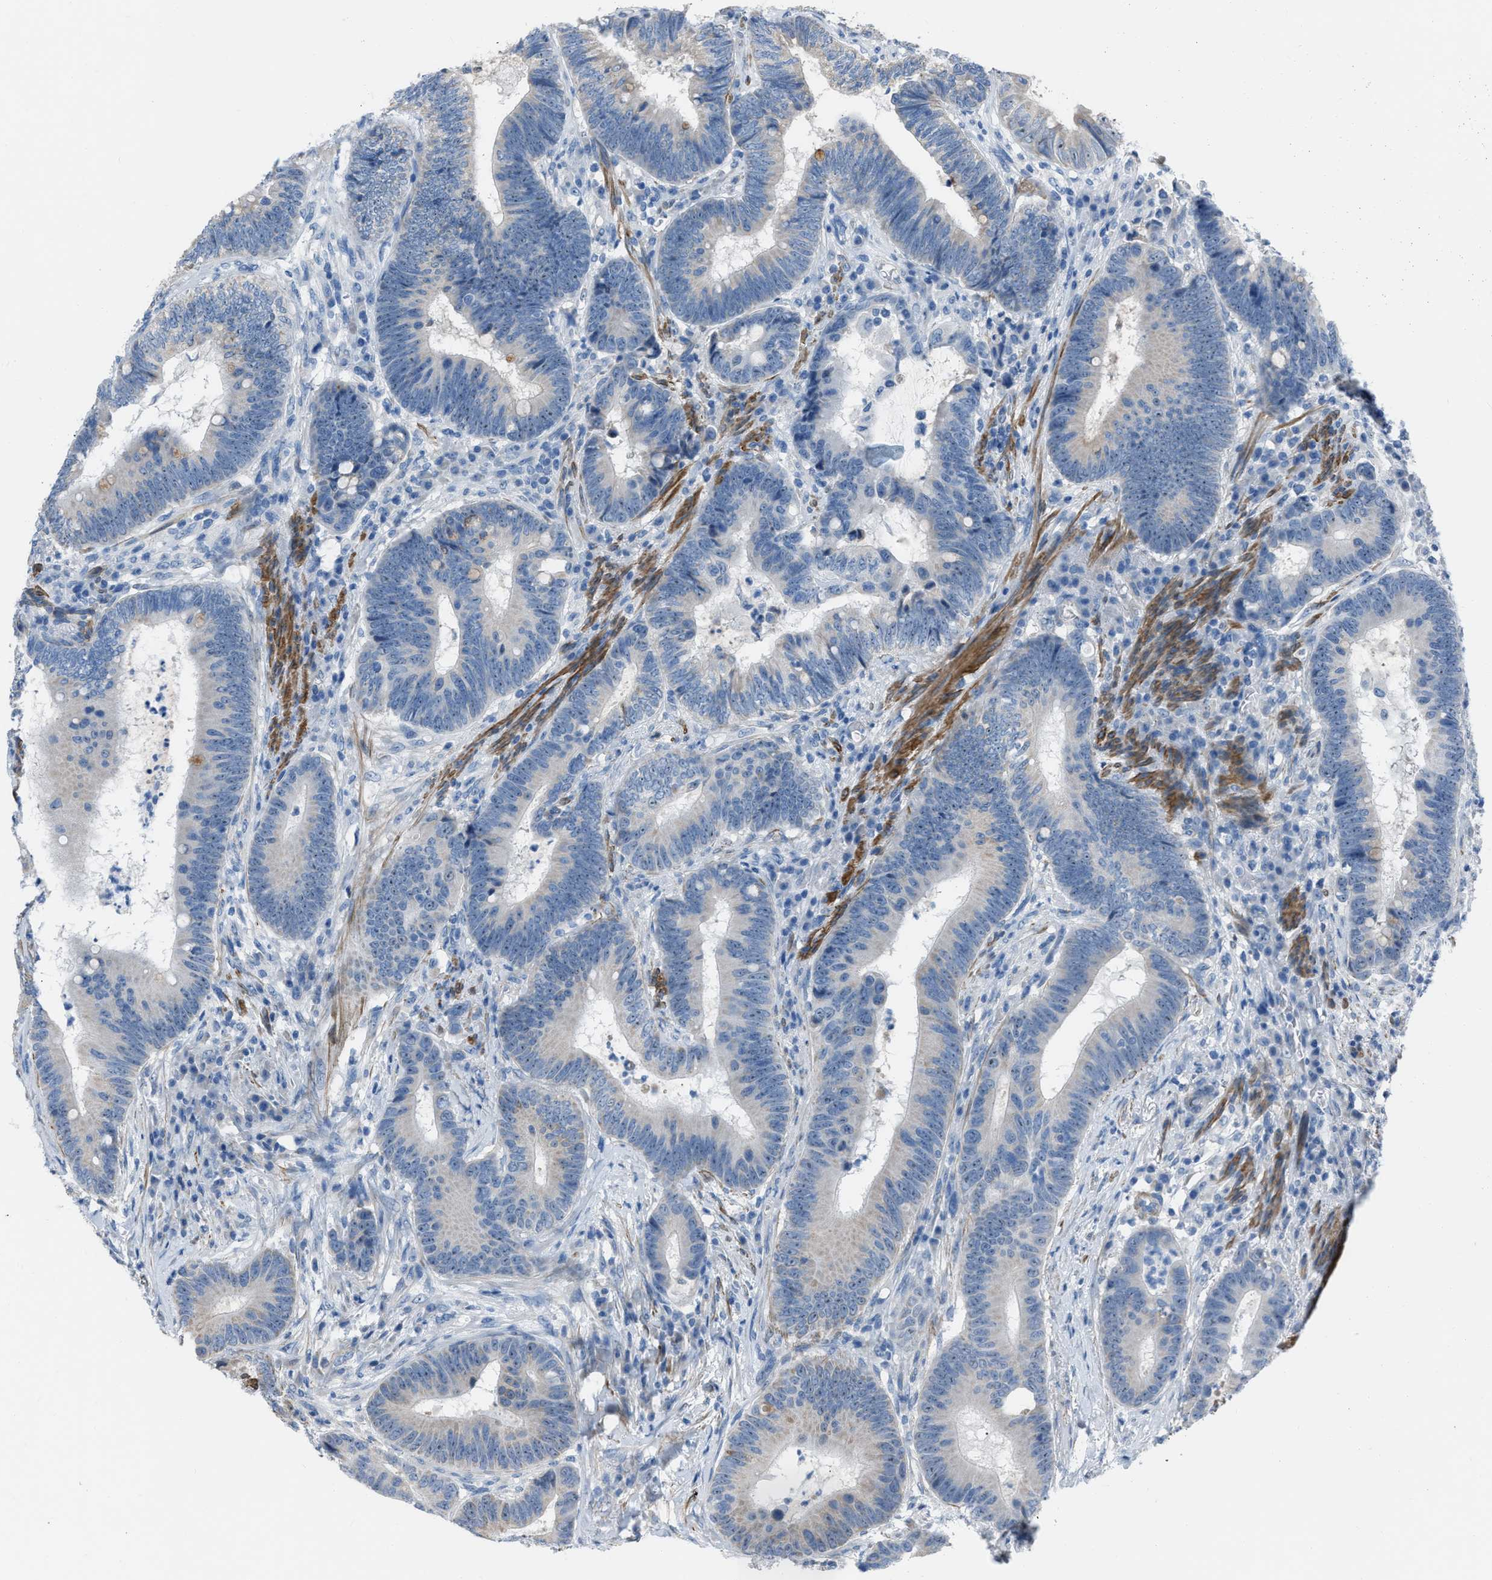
{"staining": {"intensity": "moderate", "quantity": "<25%", "location": "cytoplasmic/membranous"}, "tissue": "colorectal cancer", "cell_type": "Tumor cells", "image_type": "cancer", "snomed": [{"axis": "morphology", "description": "Adenocarcinoma, NOS"}, {"axis": "topography", "description": "Rectum"}, {"axis": "topography", "description": "Anal"}], "caption": "Colorectal adenocarcinoma stained with a brown dye displays moderate cytoplasmic/membranous positive expression in about <25% of tumor cells.", "gene": "SPATC1L", "patient": {"sex": "female", "age": 89}}